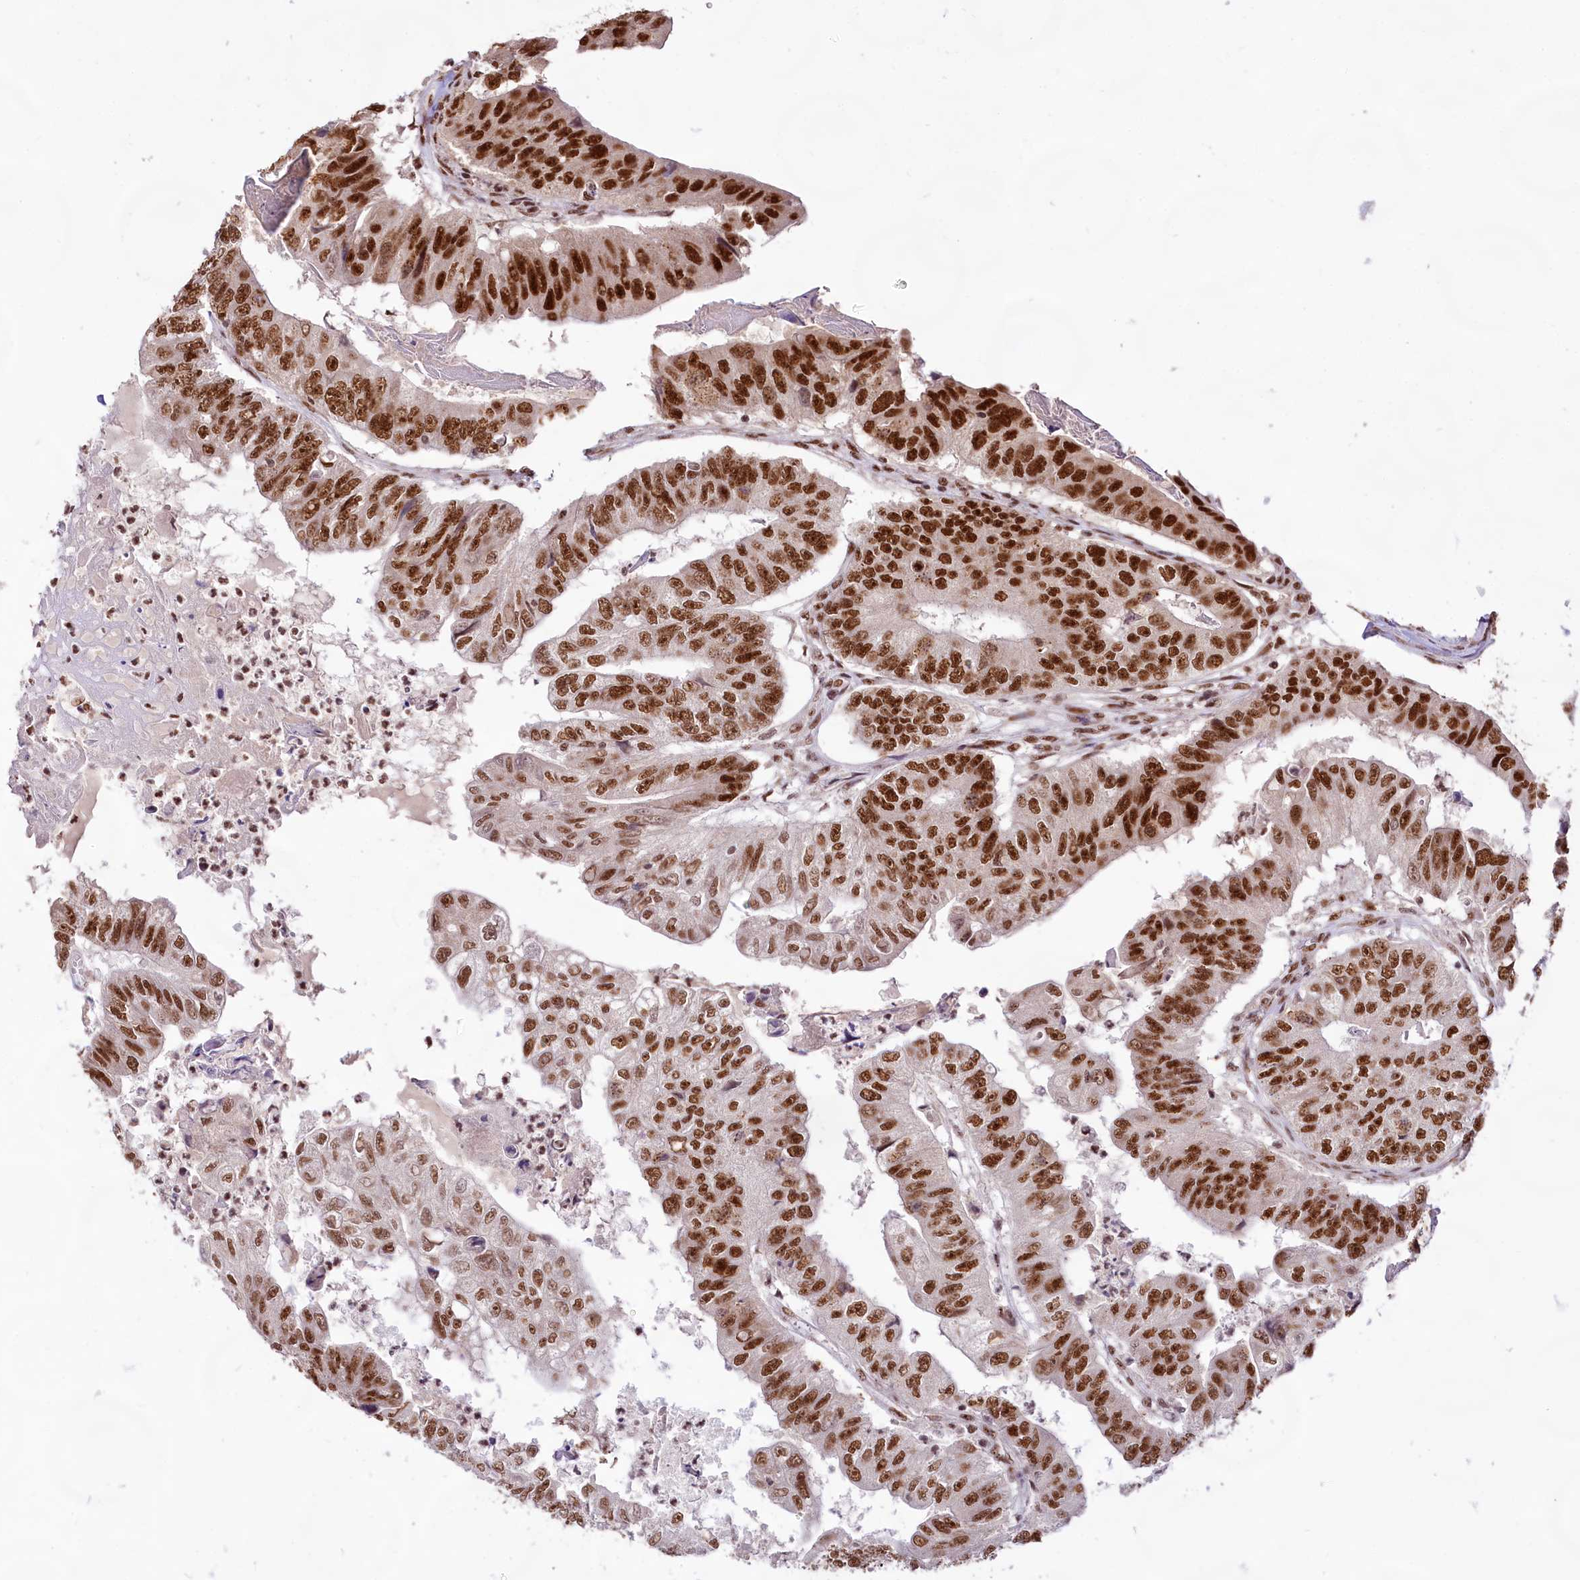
{"staining": {"intensity": "strong", "quantity": ">75%", "location": "nuclear"}, "tissue": "colorectal cancer", "cell_type": "Tumor cells", "image_type": "cancer", "snomed": [{"axis": "morphology", "description": "Adenocarcinoma, NOS"}, {"axis": "topography", "description": "Colon"}], "caption": "Immunohistochemistry (IHC) photomicrograph of neoplastic tissue: colorectal adenocarcinoma stained using IHC displays high levels of strong protein expression localized specifically in the nuclear of tumor cells, appearing as a nuclear brown color.", "gene": "HIRA", "patient": {"sex": "female", "age": 67}}